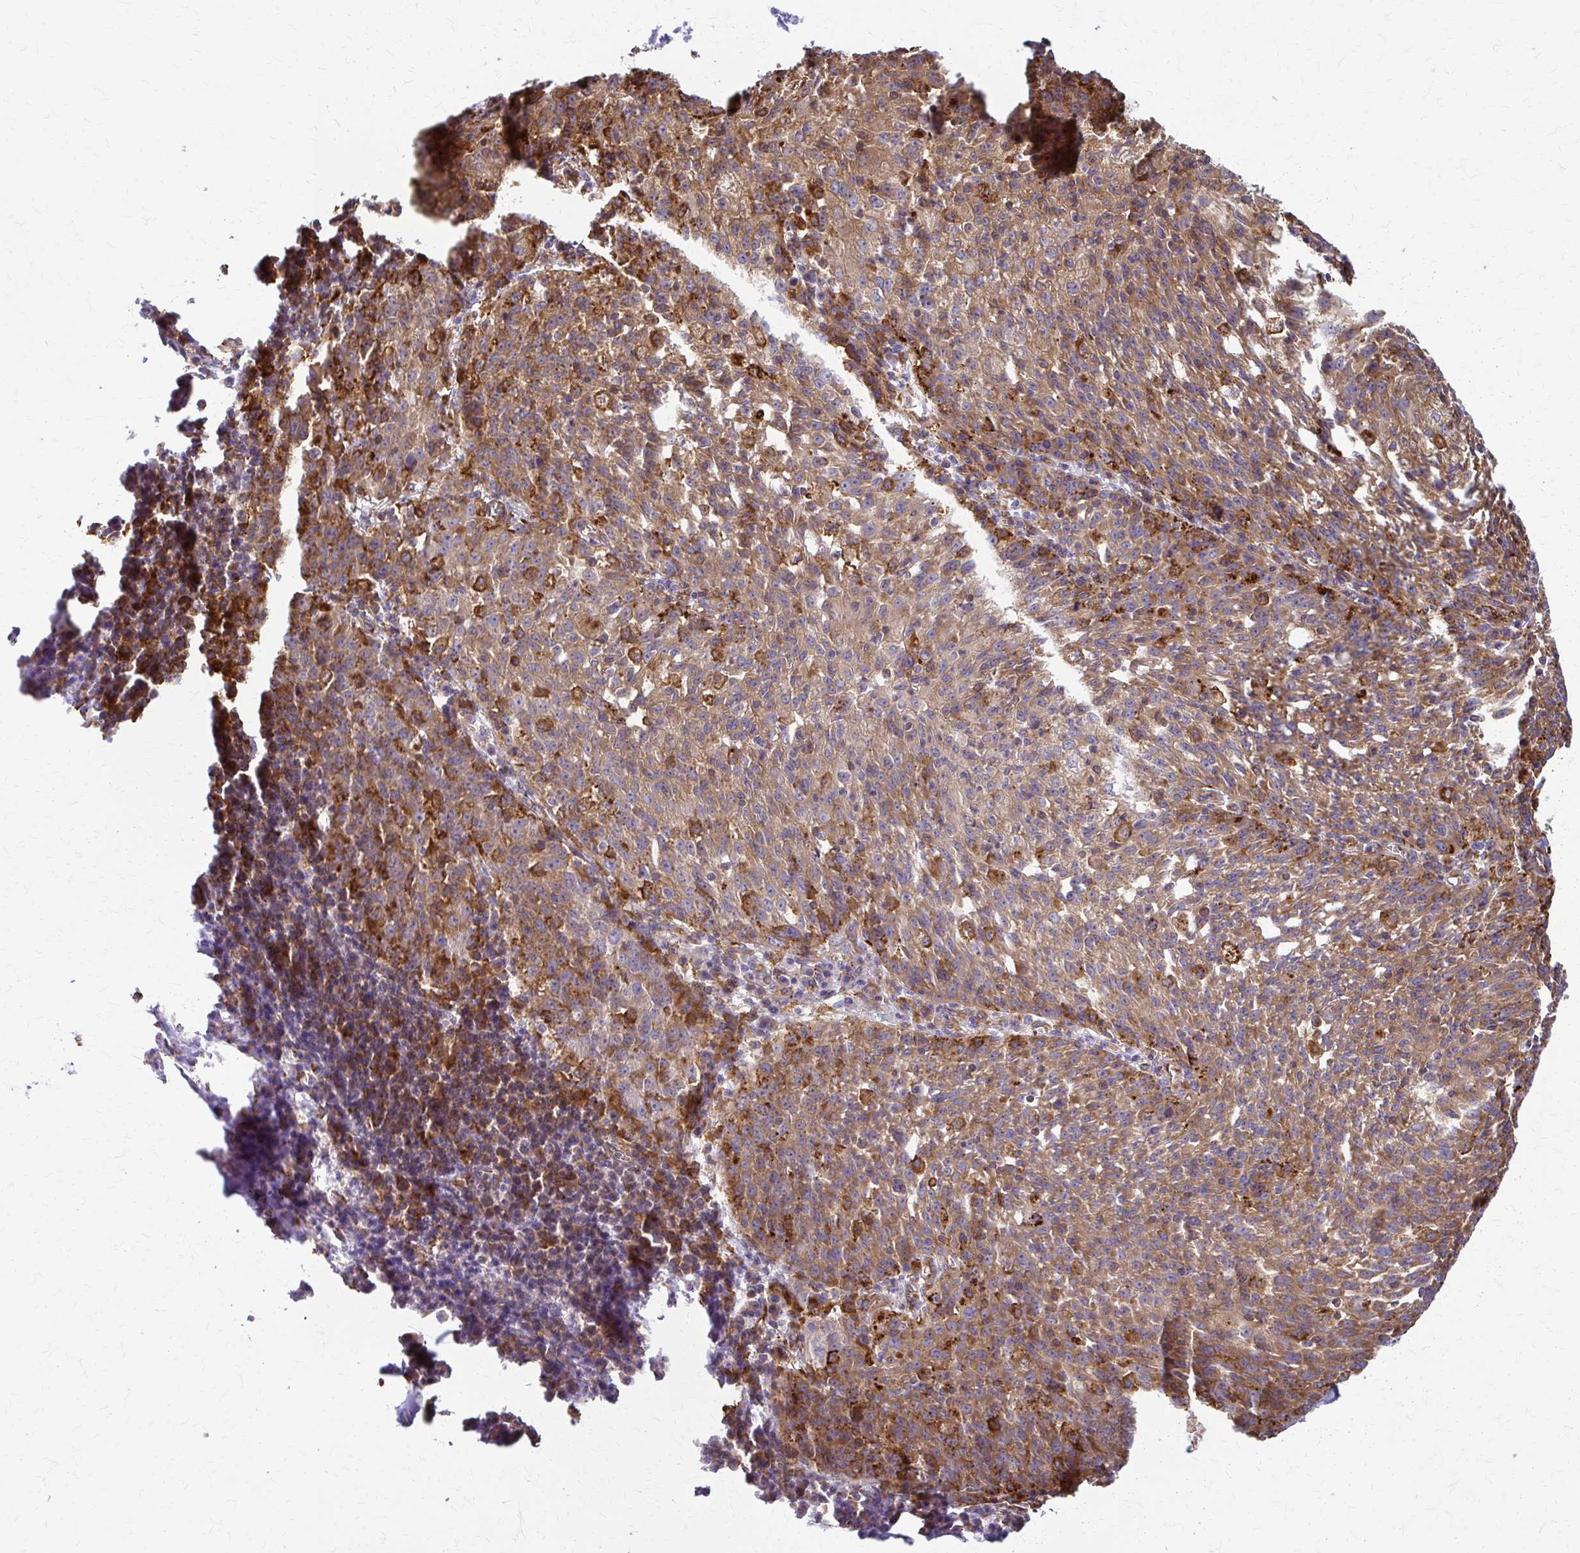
{"staining": {"intensity": "moderate", "quantity": ">75%", "location": "cytoplasmic/membranous"}, "tissue": "lung cancer", "cell_type": "Tumor cells", "image_type": "cancer", "snomed": [{"axis": "morphology", "description": "Squamous cell carcinoma, NOS"}, {"axis": "morphology", "description": "Squamous cell carcinoma, metastatic, NOS"}, {"axis": "topography", "description": "Bronchus"}, {"axis": "topography", "description": "Lung"}], "caption": "A brown stain highlights moderate cytoplasmic/membranous positivity of a protein in lung squamous cell carcinoma tumor cells. (DAB (3,3'-diaminobenzidine) IHC with brightfield microscopy, high magnification).", "gene": "WASF2", "patient": {"sex": "male", "age": 62}}